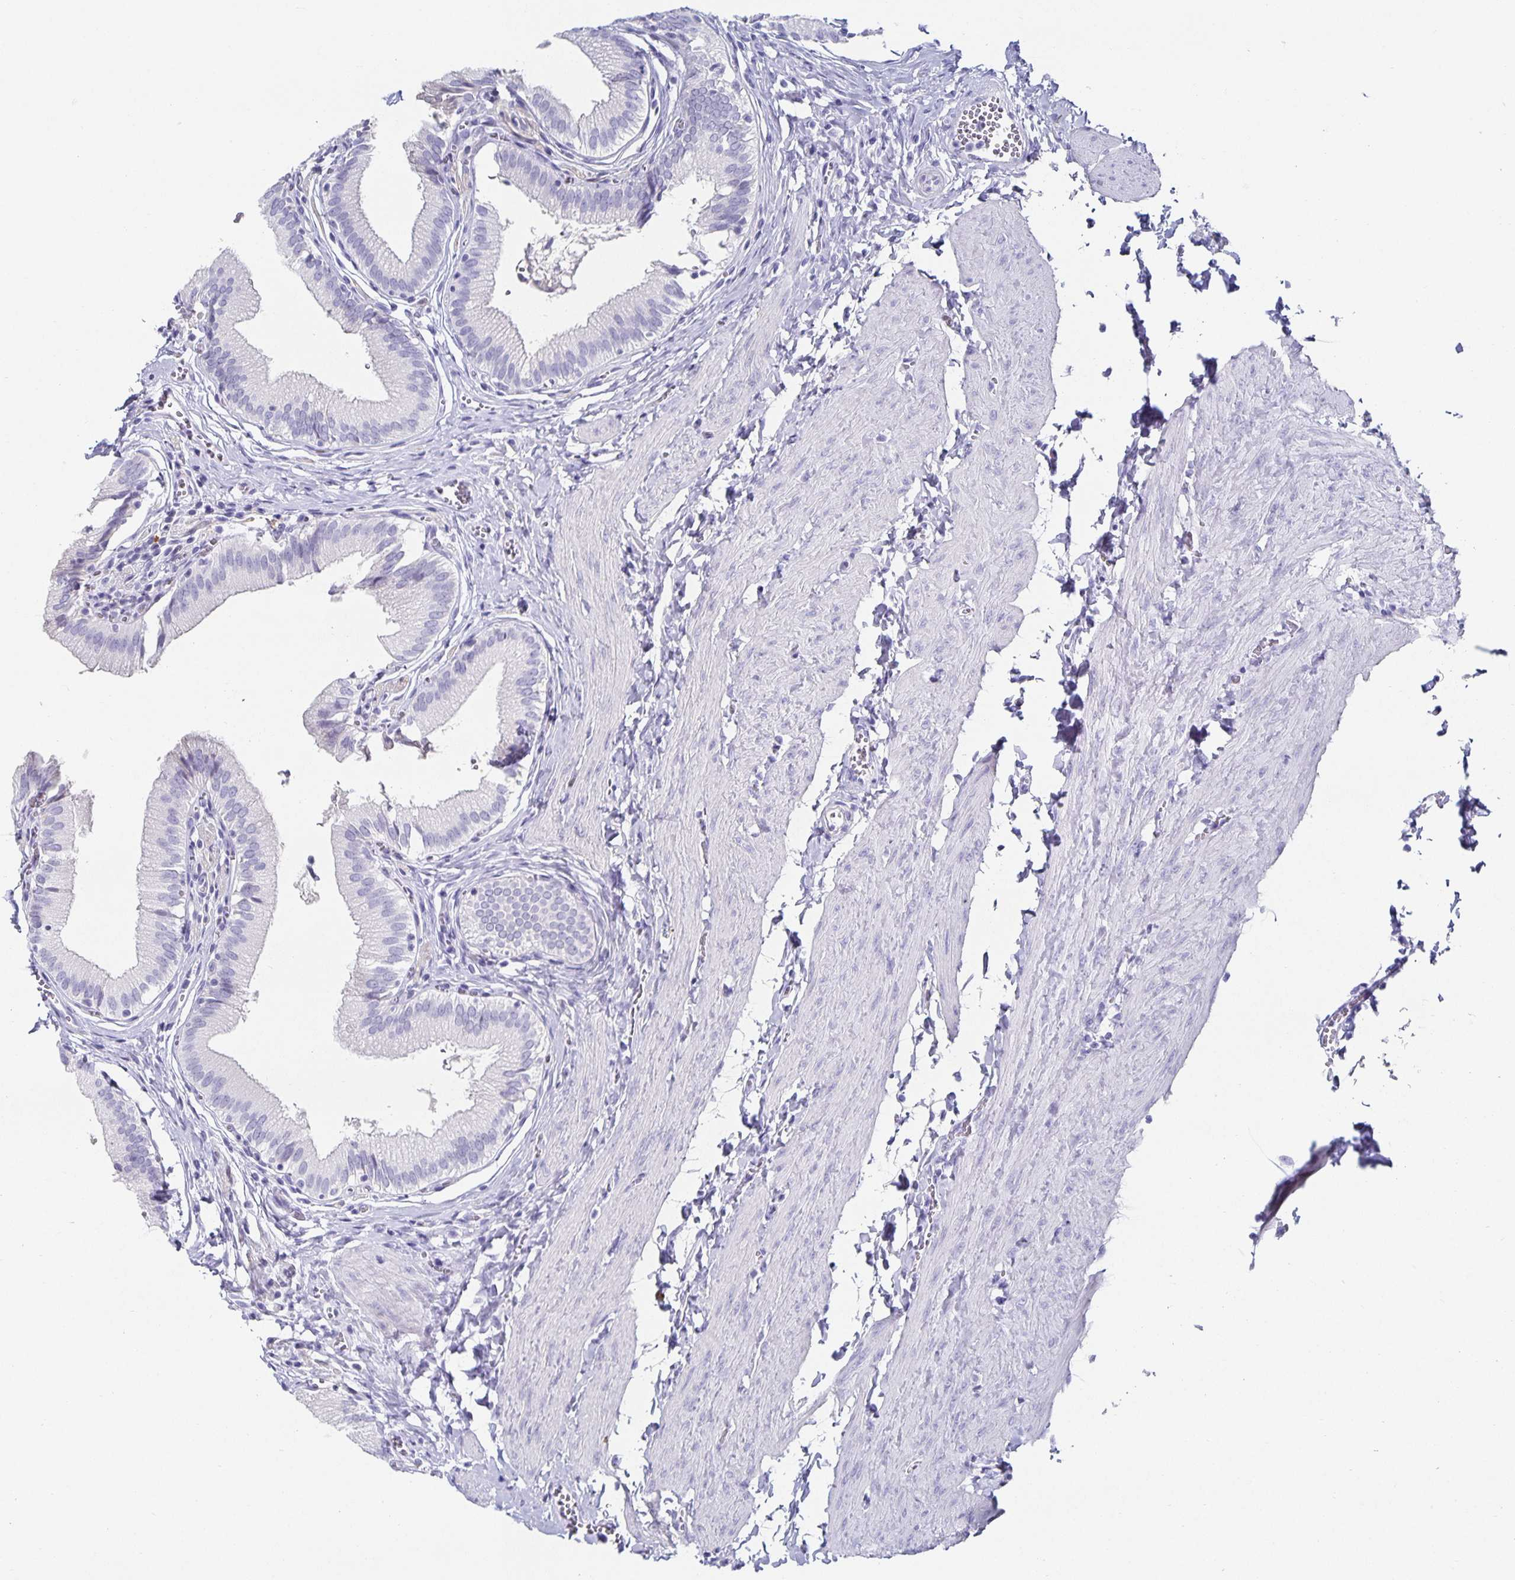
{"staining": {"intensity": "negative", "quantity": "none", "location": "none"}, "tissue": "gallbladder", "cell_type": "Glandular cells", "image_type": "normal", "snomed": [{"axis": "morphology", "description": "Normal tissue, NOS"}, {"axis": "topography", "description": "Gallbladder"}, {"axis": "topography", "description": "Peripheral nerve tissue"}], "caption": "Immunohistochemistry (IHC) micrograph of unremarkable gallbladder: gallbladder stained with DAB (3,3'-diaminobenzidine) reveals no significant protein positivity in glandular cells. (DAB (3,3'-diaminobenzidine) immunohistochemistry (IHC) with hematoxylin counter stain).", "gene": "CHGA", "patient": {"sex": "male", "age": 17}}